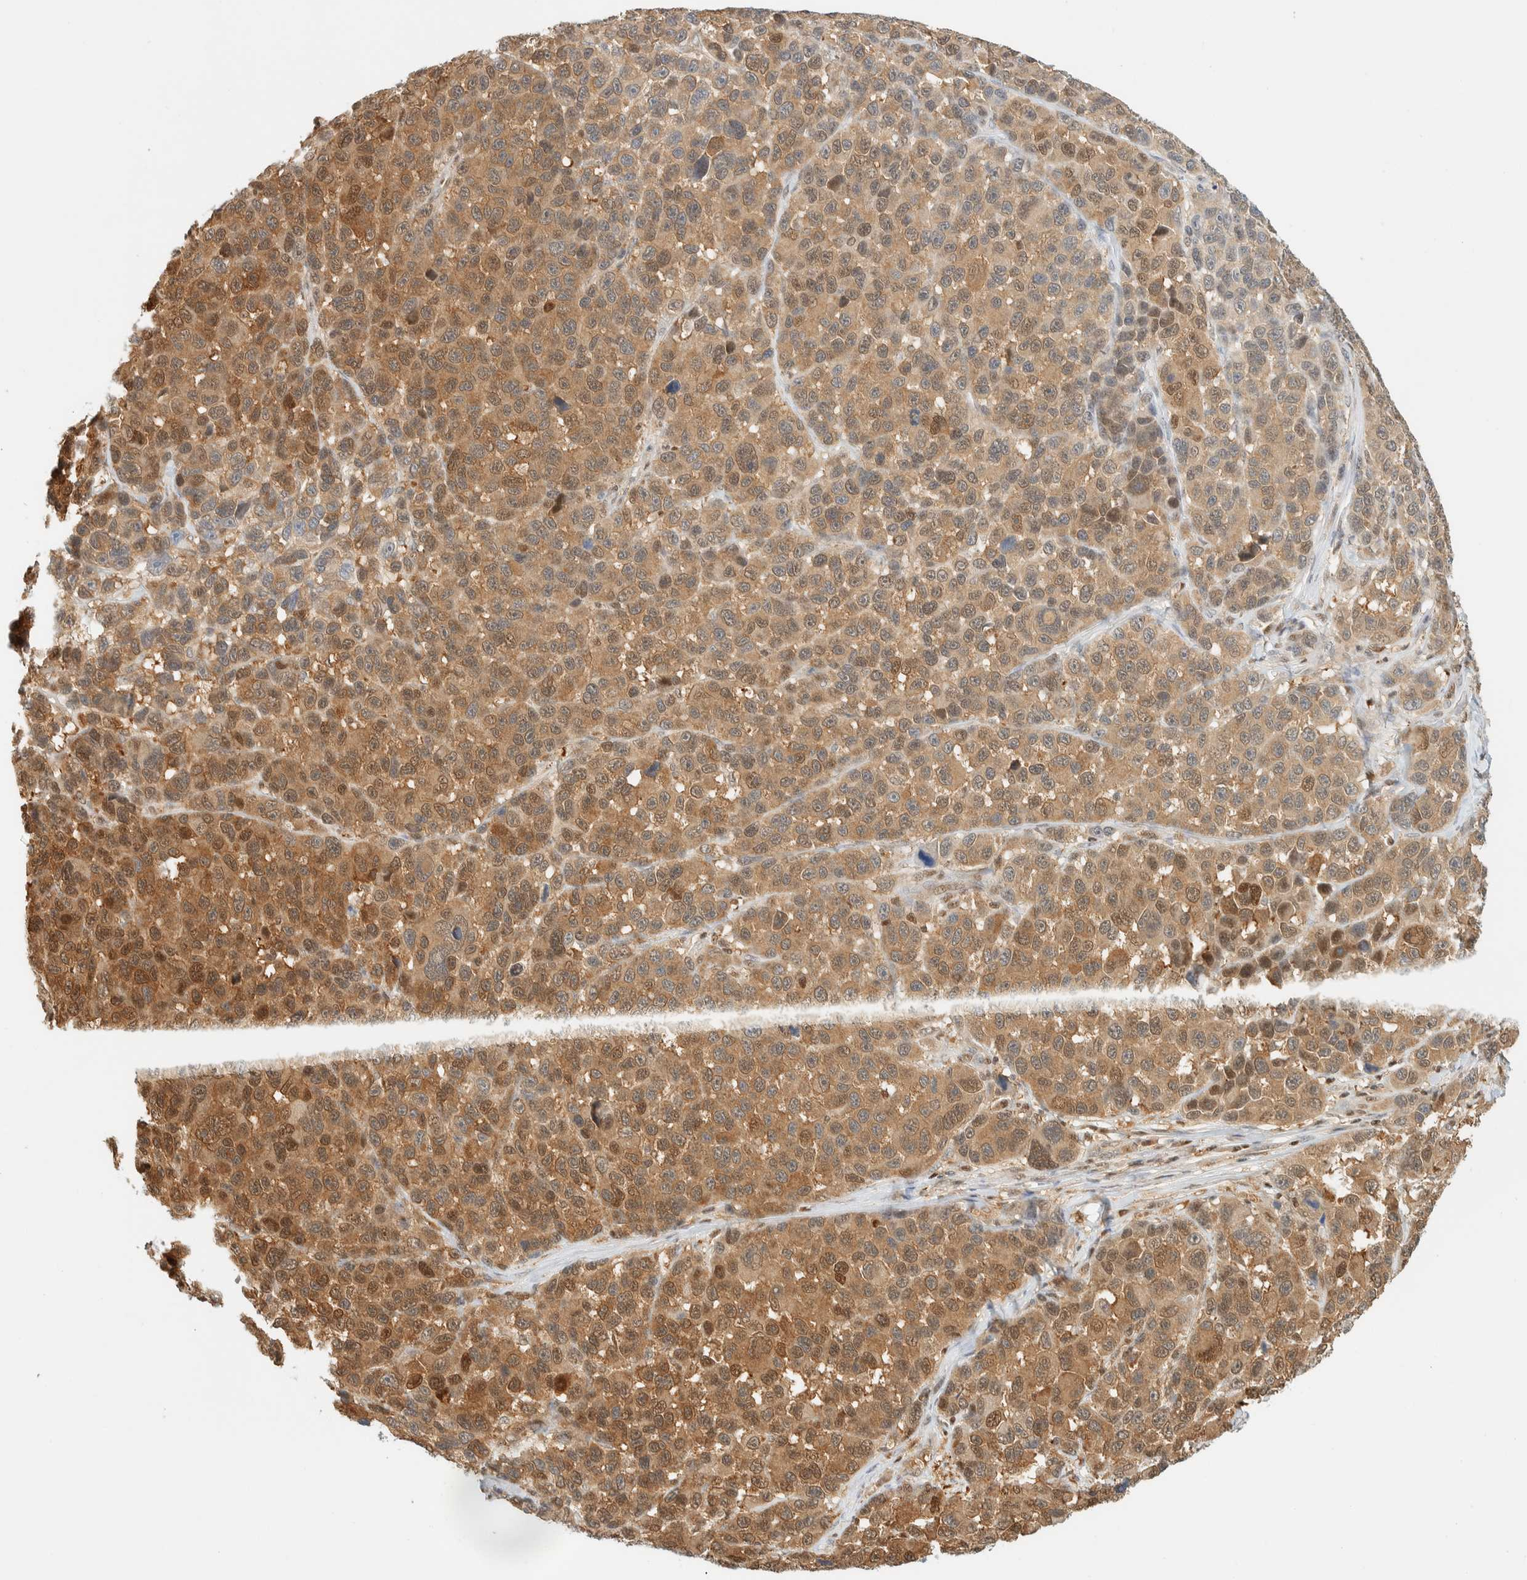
{"staining": {"intensity": "moderate", "quantity": ">75%", "location": "cytoplasmic/membranous,nuclear"}, "tissue": "melanoma", "cell_type": "Tumor cells", "image_type": "cancer", "snomed": [{"axis": "morphology", "description": "Malignant melanoma, NOS"}, {"axis": "topography", "description": "Skin"}], "caption": "Immunohistochemistry (IHC) of melanoma reveals medium levels of moderate cytoplasmic/membranous and nuclear positivity in approximately >75% of tumor cells.", "gene": "ZBTB37", "patient": {"sex": "male", "age": 53}}